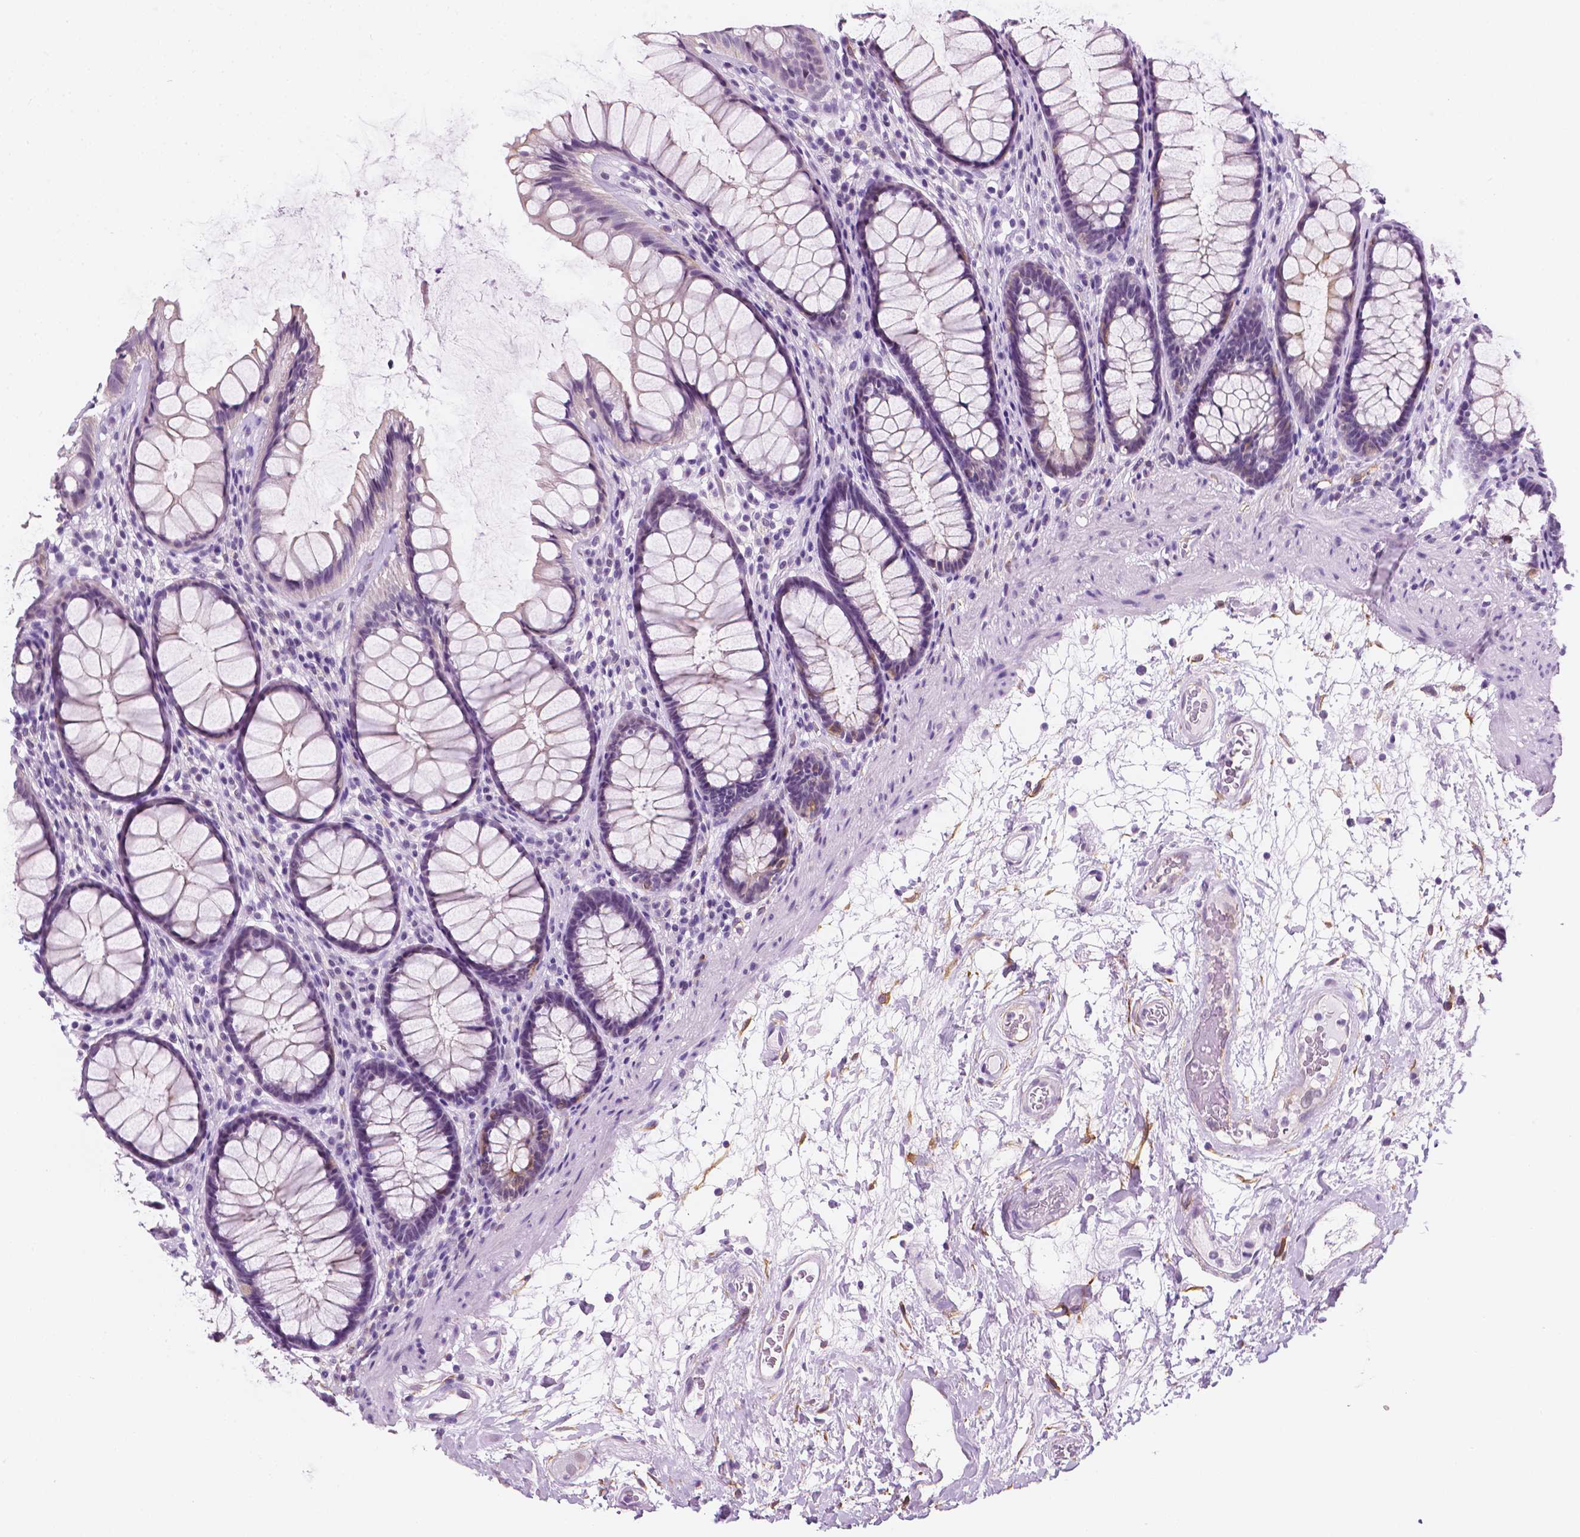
{"staining": {"intensity": "negative", "quantity": "none", "location": "none"}, "tissue": "rectum", "cell_type": "Glandular cells", "image_type": "normal", "snomed": [{"axis": "morphology", "description": "Normal tissue, NOS"}, {"axis": "topography", "description": "Rectum"}], "caption": "This is an immunohistochemistry histopathology image of normal rectum. There is no expression in glandular cells.", "gene": "PPL", "patient": {"sex": "male", "age": 72}}